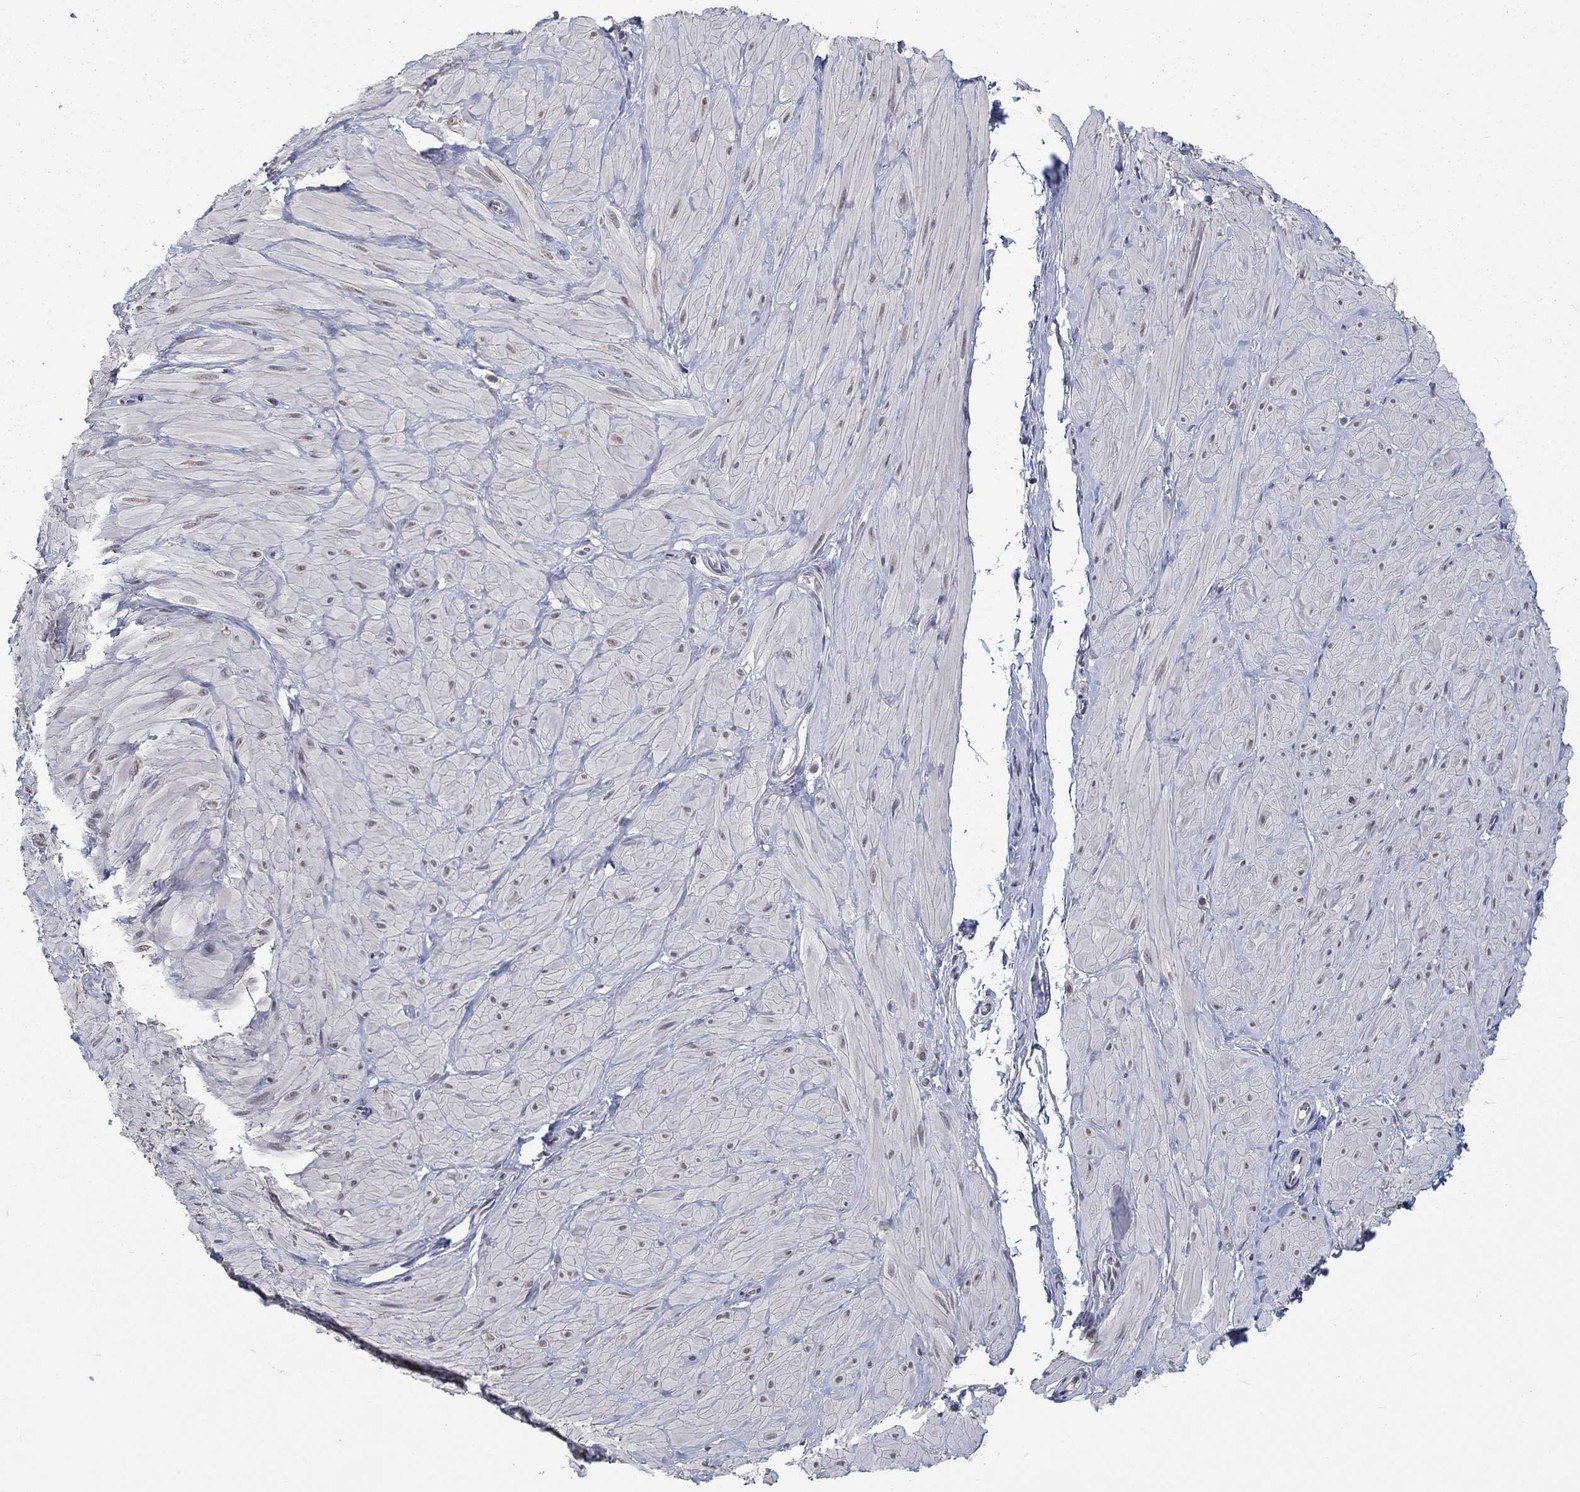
{"staining": {"intensity": "negative", "quantity": "none", "location": "none"}, "tissue": "adipose tissue", "cell_type": "Adipocytes", "image_type": "normal", "snomed": [{"axis": "morphology", "description": "Normal tissue, NOS"}, {"axis": "topography", "description": "Smooth muscle"}, {"axis": "topography", "description": "Peripheral nerve tissue"}], "caption": "This is an IHC histopathology image of unremarkable adipose tissue. There is no staining in adipocytes.", "gene": "SPATA33", "patient": {"sex": "male", "age": 22}}